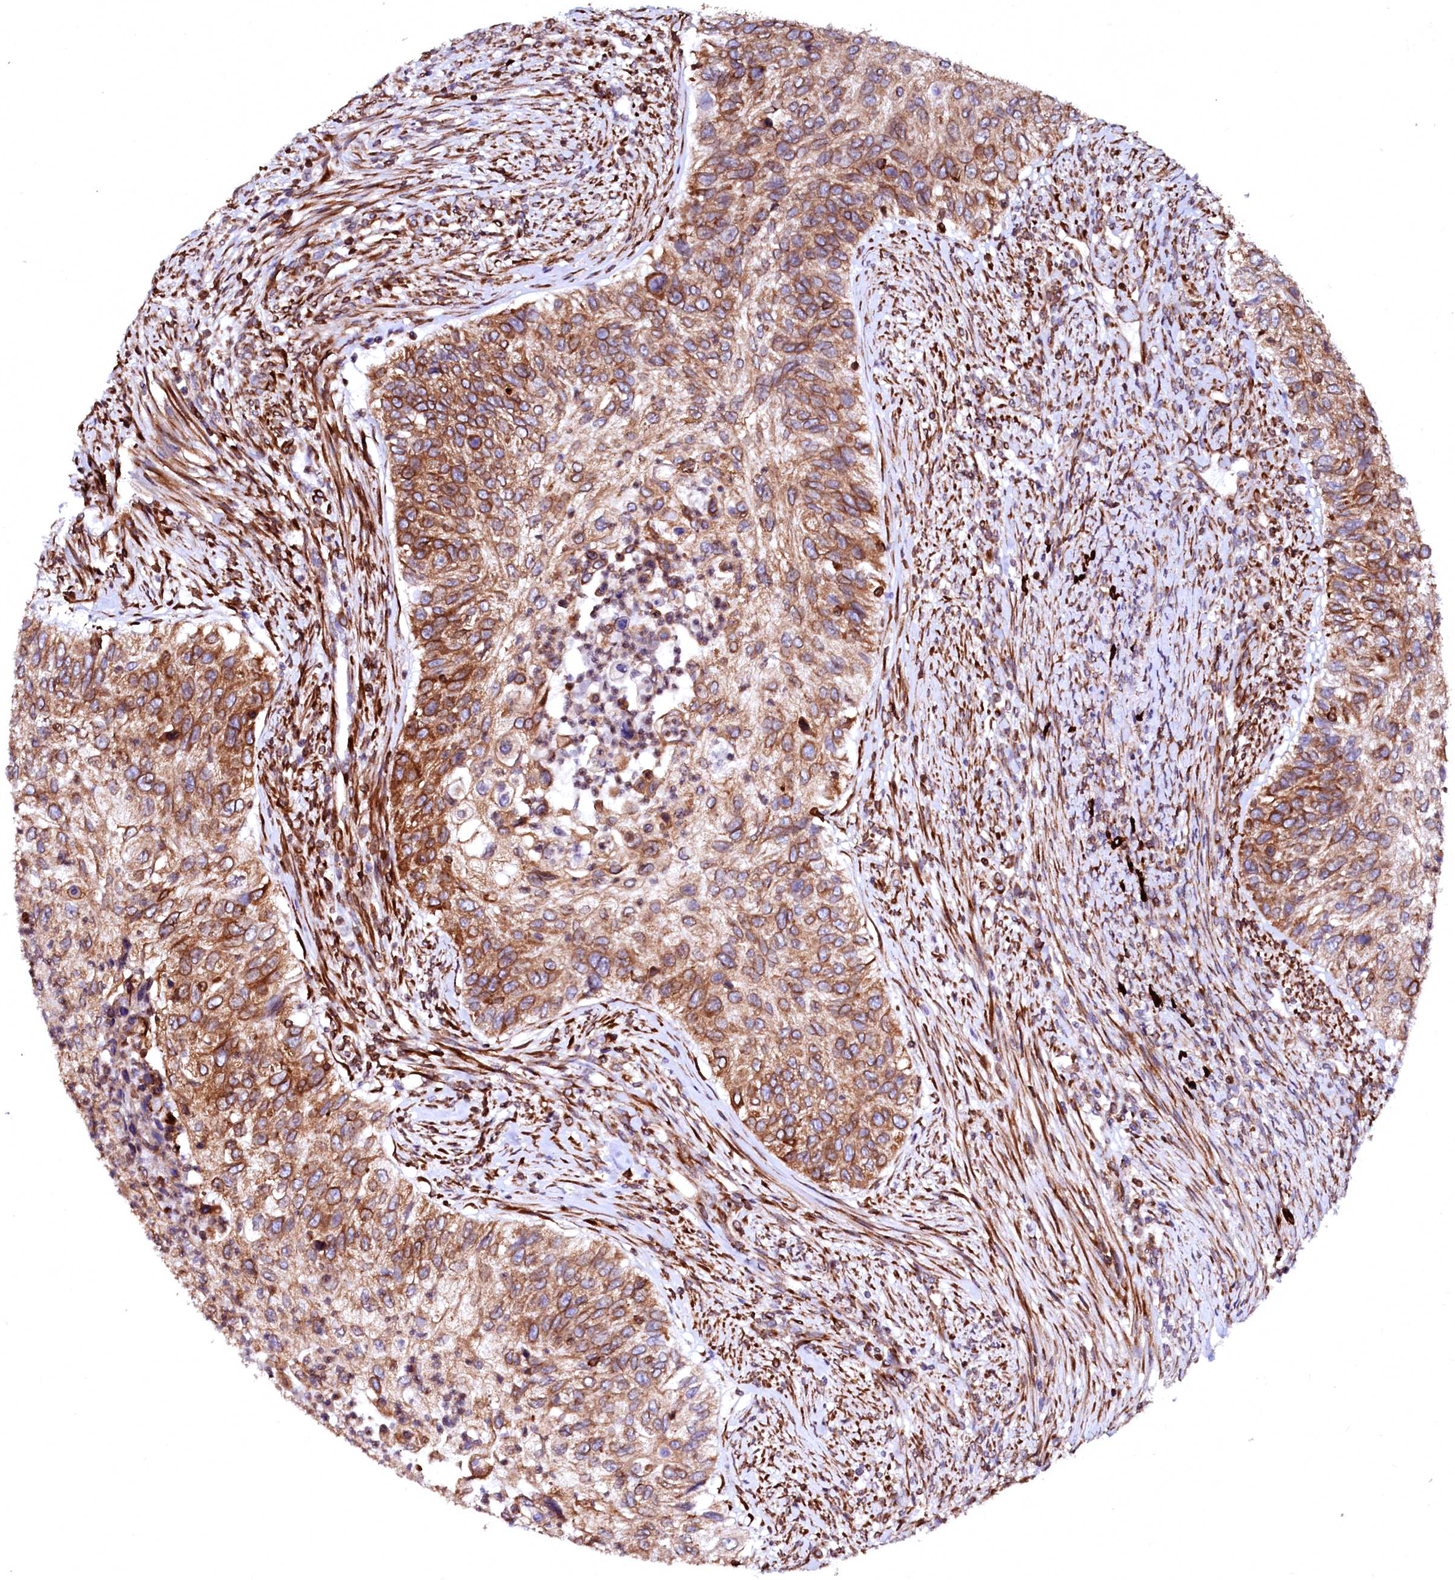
{"staining": {"intensity": "strong", "quantity": ">75%", "location": "cytoplasmic/membranous"}, "tissue": "urothelial cancer", "cell_type": "Tumor cells", "image_type": "cancer", "snomed": [{"axis": "morphology", "description": "Urothelial carcinoma, High grade"}, {"axis": "topography", "description": "Urinary bladder"}], "caption": "Tumor cells exhibit high levels of strong cytoplasmic/membranous staining in approximately >75% of cells in urothelial carcinoma (high-grade).", "gene": "DERL1", "patient": {"sex": "female", "age": 60}}